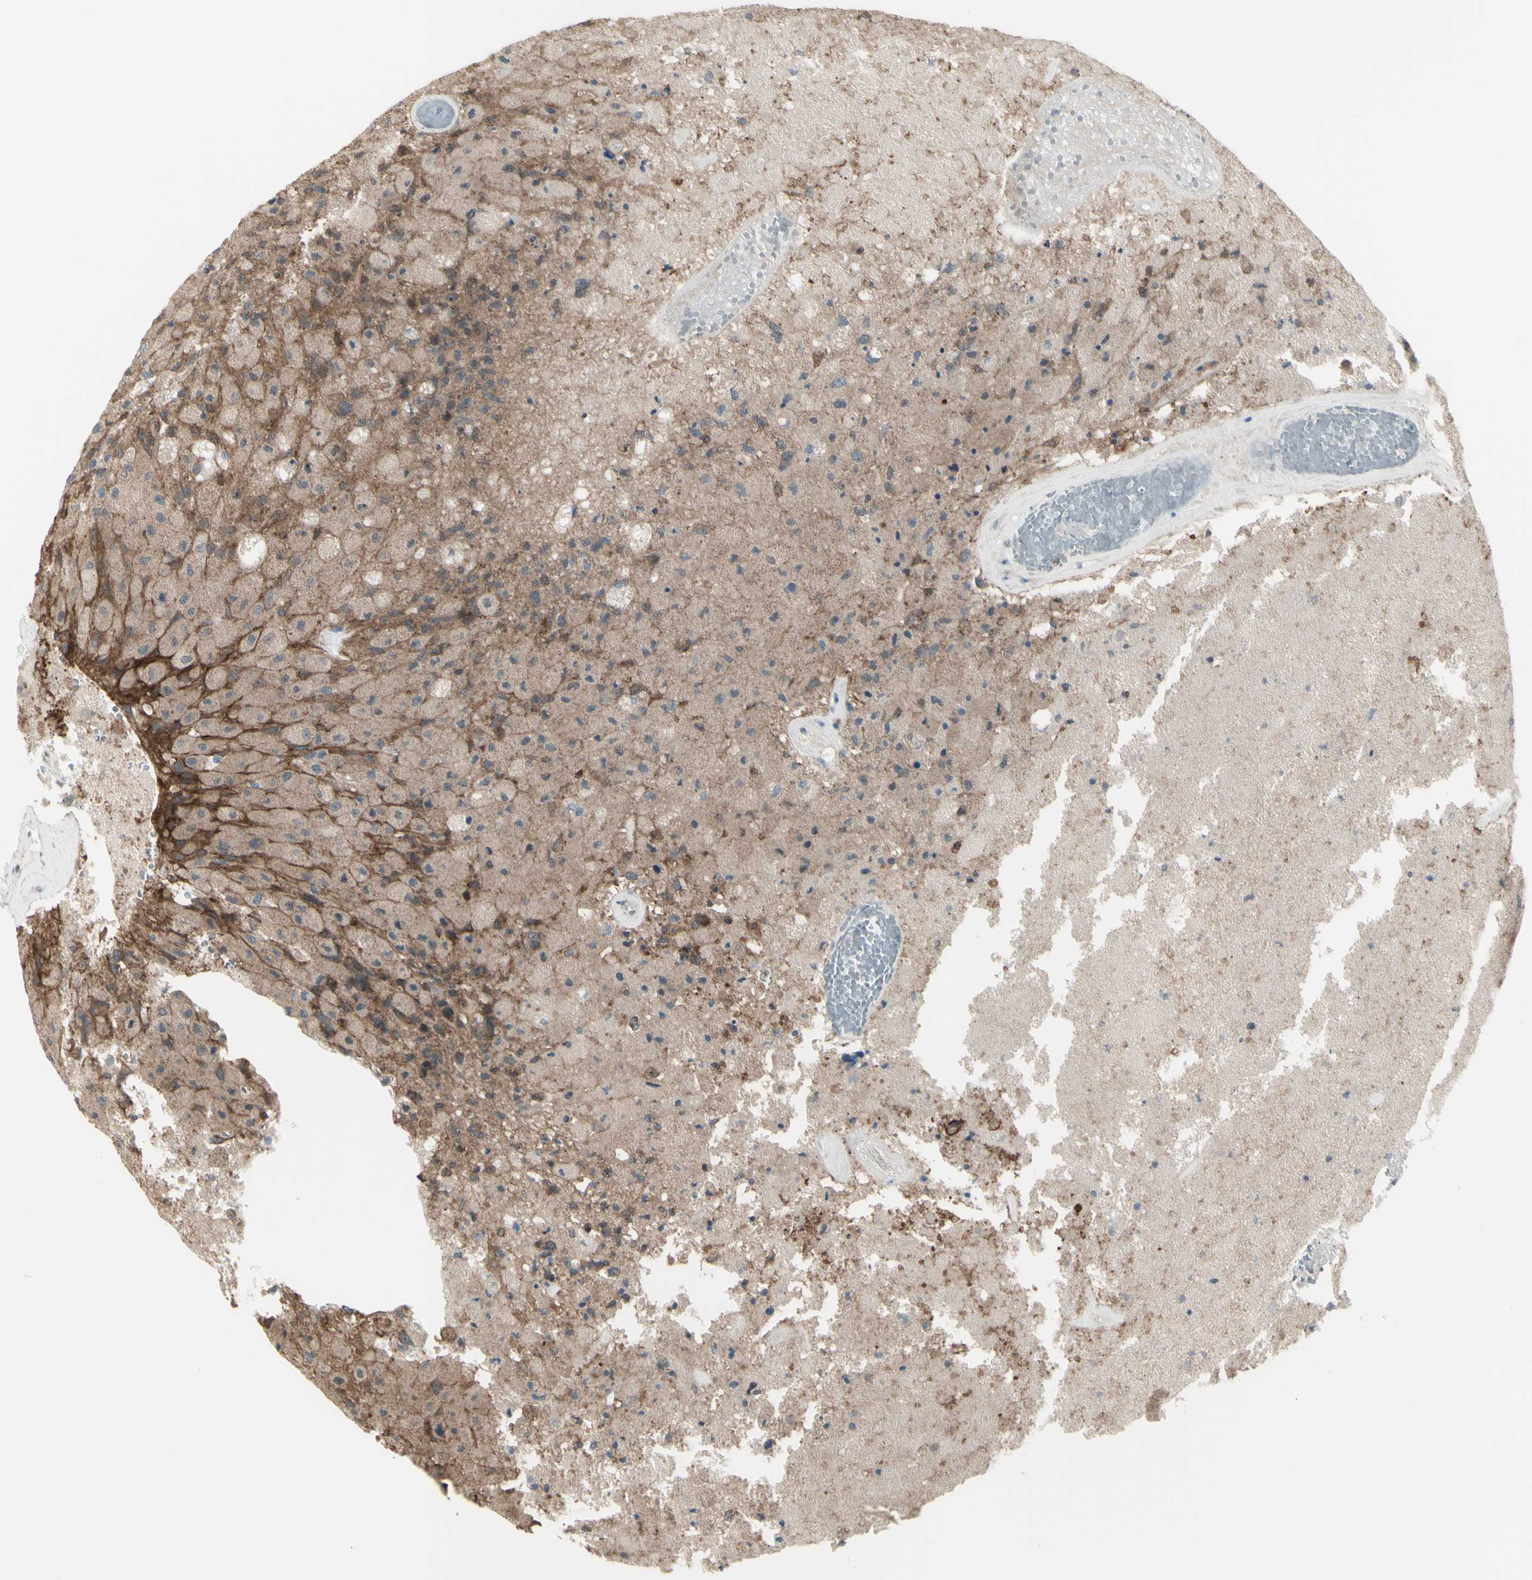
{"staining": {"intensity": "weak", "quantity": "25%-75%", "location": "cytoplasmic/membranous"}, "tissue": "glioma", "cell_type": "Tumor cells", "image_type": "cancer", "snomed": [{"axis": "morphology", "description": "Normal tissue, NOS"}, {"axis": "morphology", "description": "Glioma, malignant, High grade"}, {"axis": "topography", "description": "Cerebral cortex"}], "caption": "DAB immunohistochemical staining of human malignant glioma (high-grade) shows weak cytoplasmic/membranous protein positivity in approximately 25%-75% of tumor cells.", "gene": "NAXD", "patient": {"sex": "male", "age": 77}}